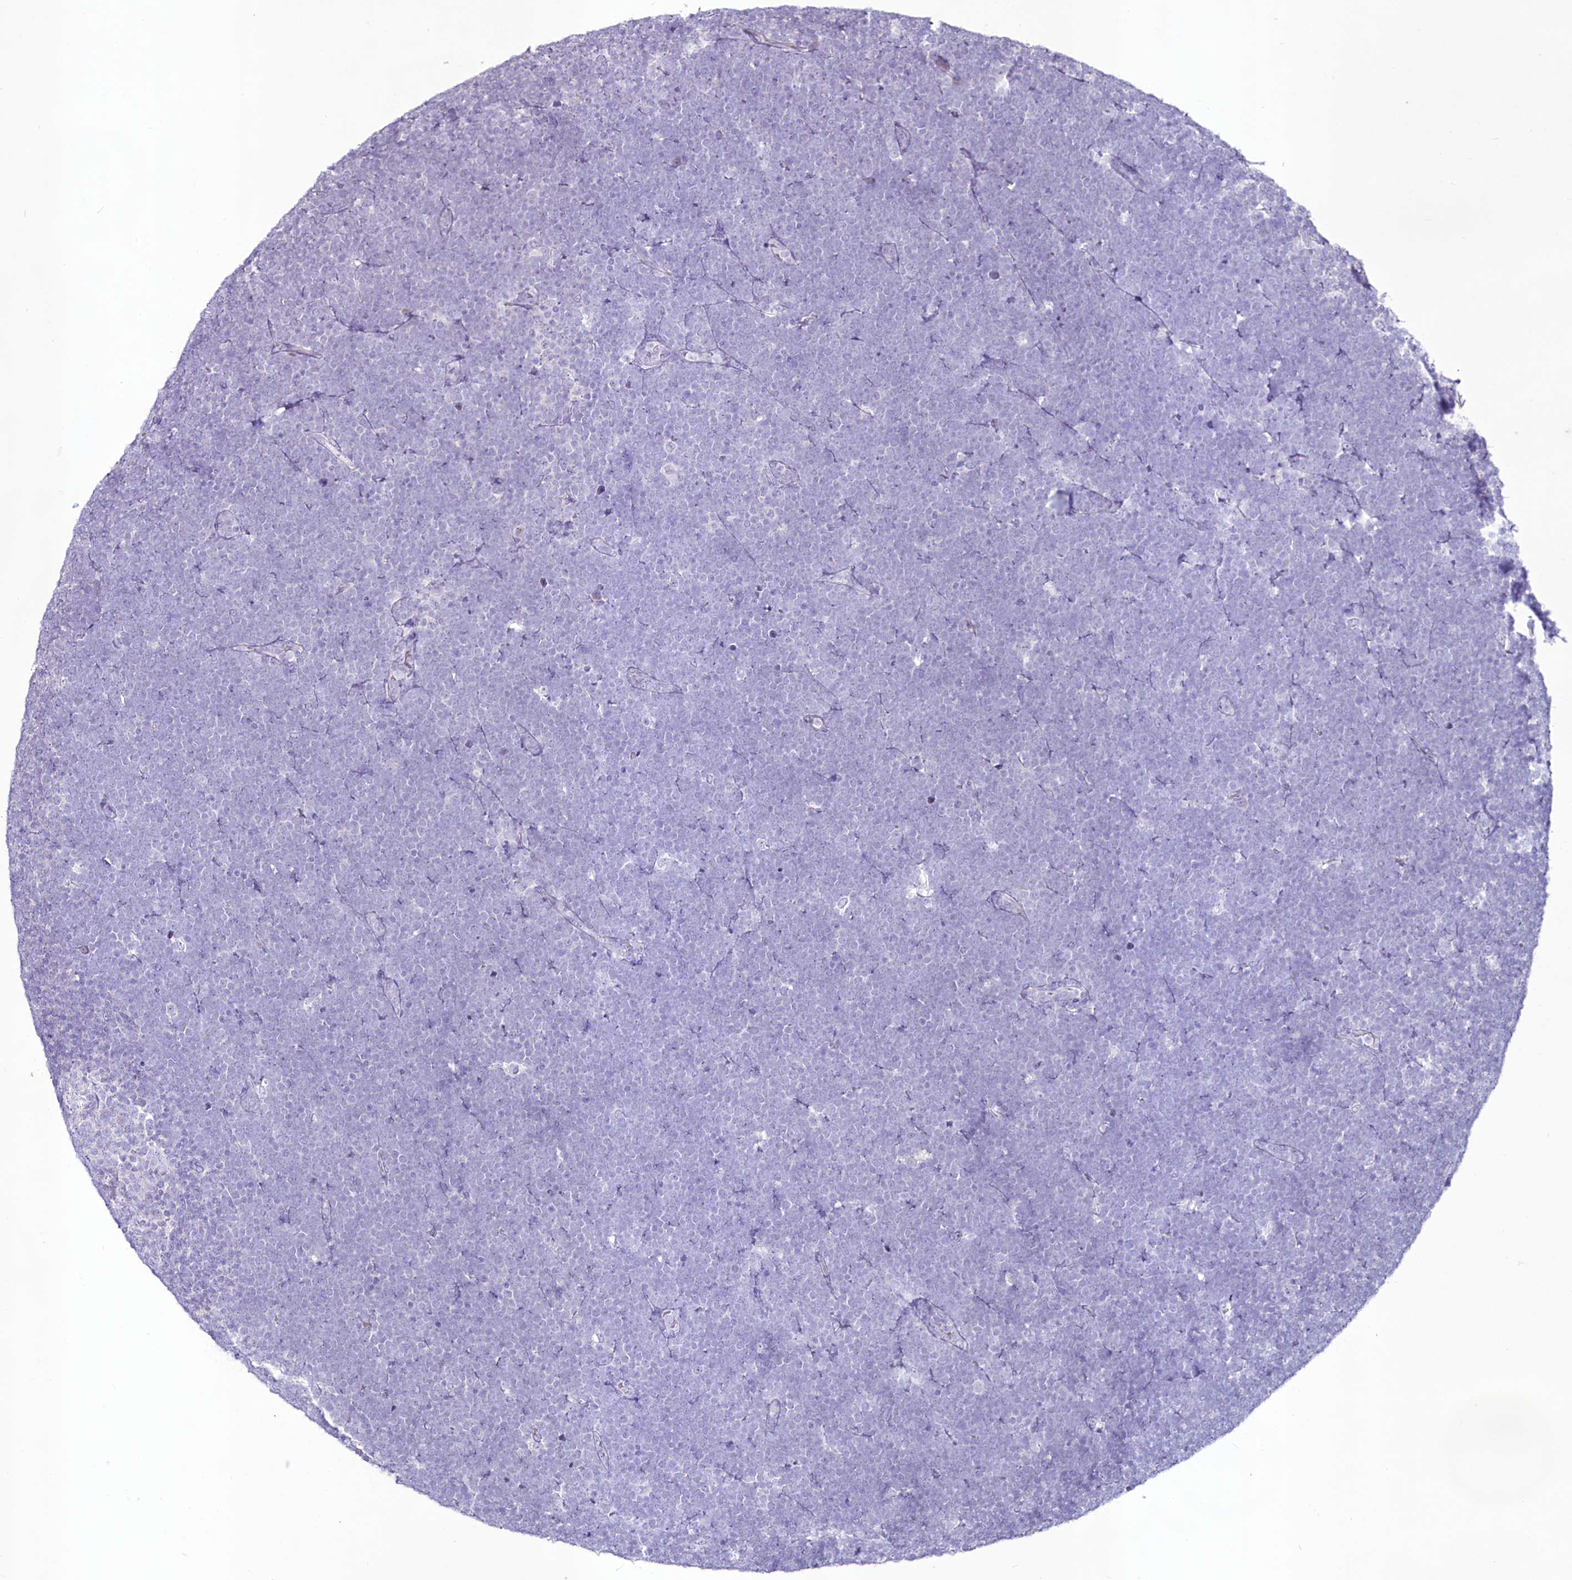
{"staining": {"intensity": "negative", "quantity": "none", "location": "none"}, "tissue": "lymphoma", "cell_type": "Tumor cells", "image_type": "cancer", "snomed": [{"axis": "morphology", "description": "Malignant lymphoma, non-Hodgkin's type, High grade"}, {"axis": "topography", "description": "Lymph node"}], "caption": "High power microscopy micrograph of an IHC histopathology image of malignant lymphoma, non-Hodgkin's type (high-grade), revealing no significant positivity in tumor cells.", "gene": "SUSD3", "patient": {"sex": "male", "age": 13}}